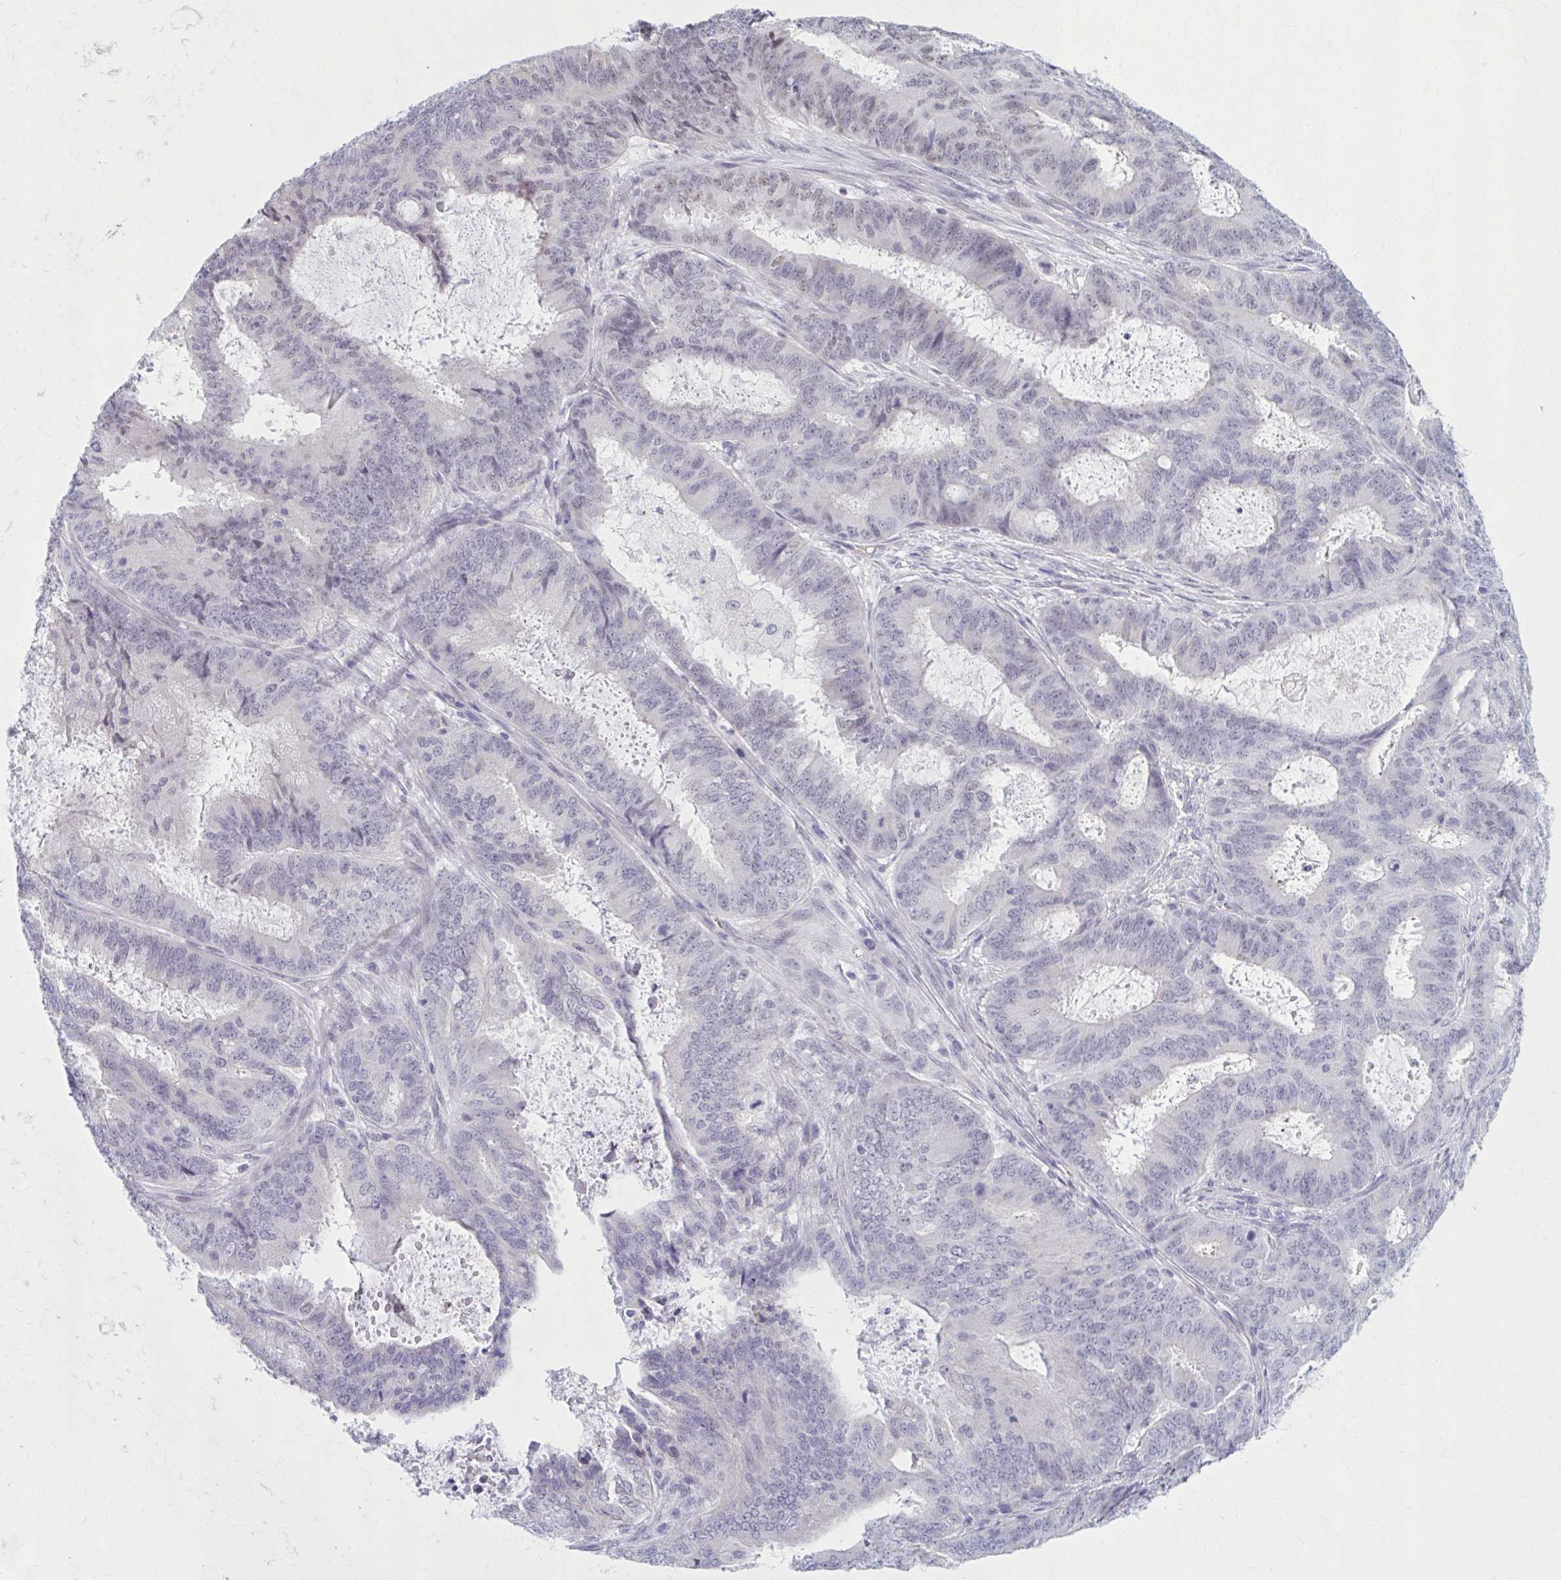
{"staining": {"intensity": "weak", "quantity": "25%-75%", "location": "nuclear"}, "tissue": "endometrial cancer", "cell_type": "Tumor cells", "image_type": "cancer", "snomed": [{"axis": "morphology", "description": "Adenocarcinoma, NOS"}, {"axis": "topography", "description": "Endometrium"}], "caption": "Immunohistochemical staining of human endometrial cancer shows weak nuclear protein expression in about 25%-75% of tumor cells. The staining is performed using DAB brown chromogen to label protein expression. The nuclei are counter-stained blue using hematoxylin.", "gene": "CCDC105", "patient": {"sex": "female", "age": 51}}